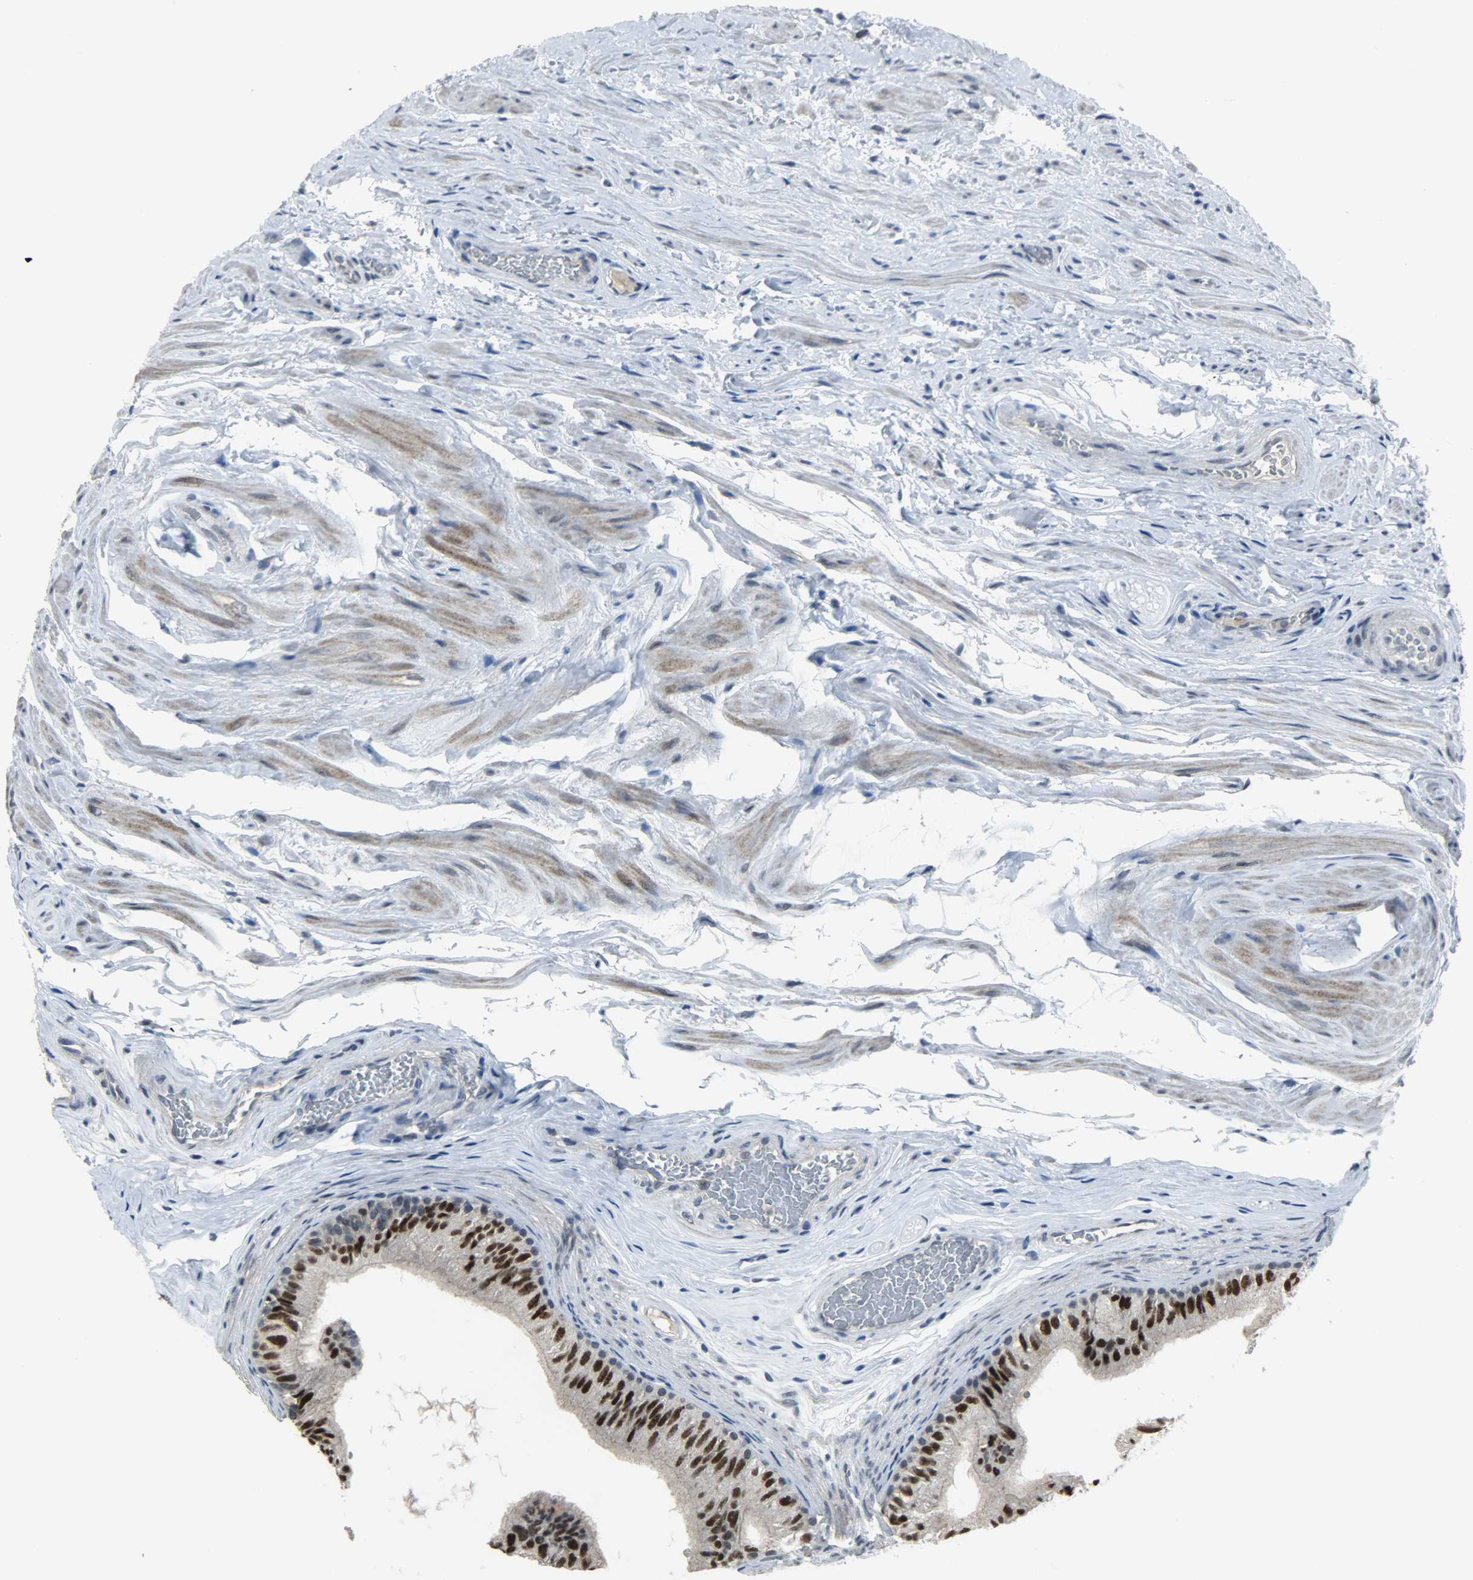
{"staining": {"intensity": "strong", "quantity": ">75%", "location": "cytoplasmic/membranous,nuclear"}, "tissue": "epididymis", "cell_type": "Glandular cells", "image_type": "normal", "snomed": [{"axis": "morphology", "description": "Normal tissue, NOS"}, {"axis": "topography", "description": "Testis"}, {"axis": "topography", "description": "Epididymis"}], "caption": "This image displays immunohistochemistry (IHC) staining of normal human epididymis, with high strong cytoplasmic/membranous,nuclear expression in about >75% of glandular cells.", "gene": "PPARG", "patient": {"sex": "male", "age": 36}}